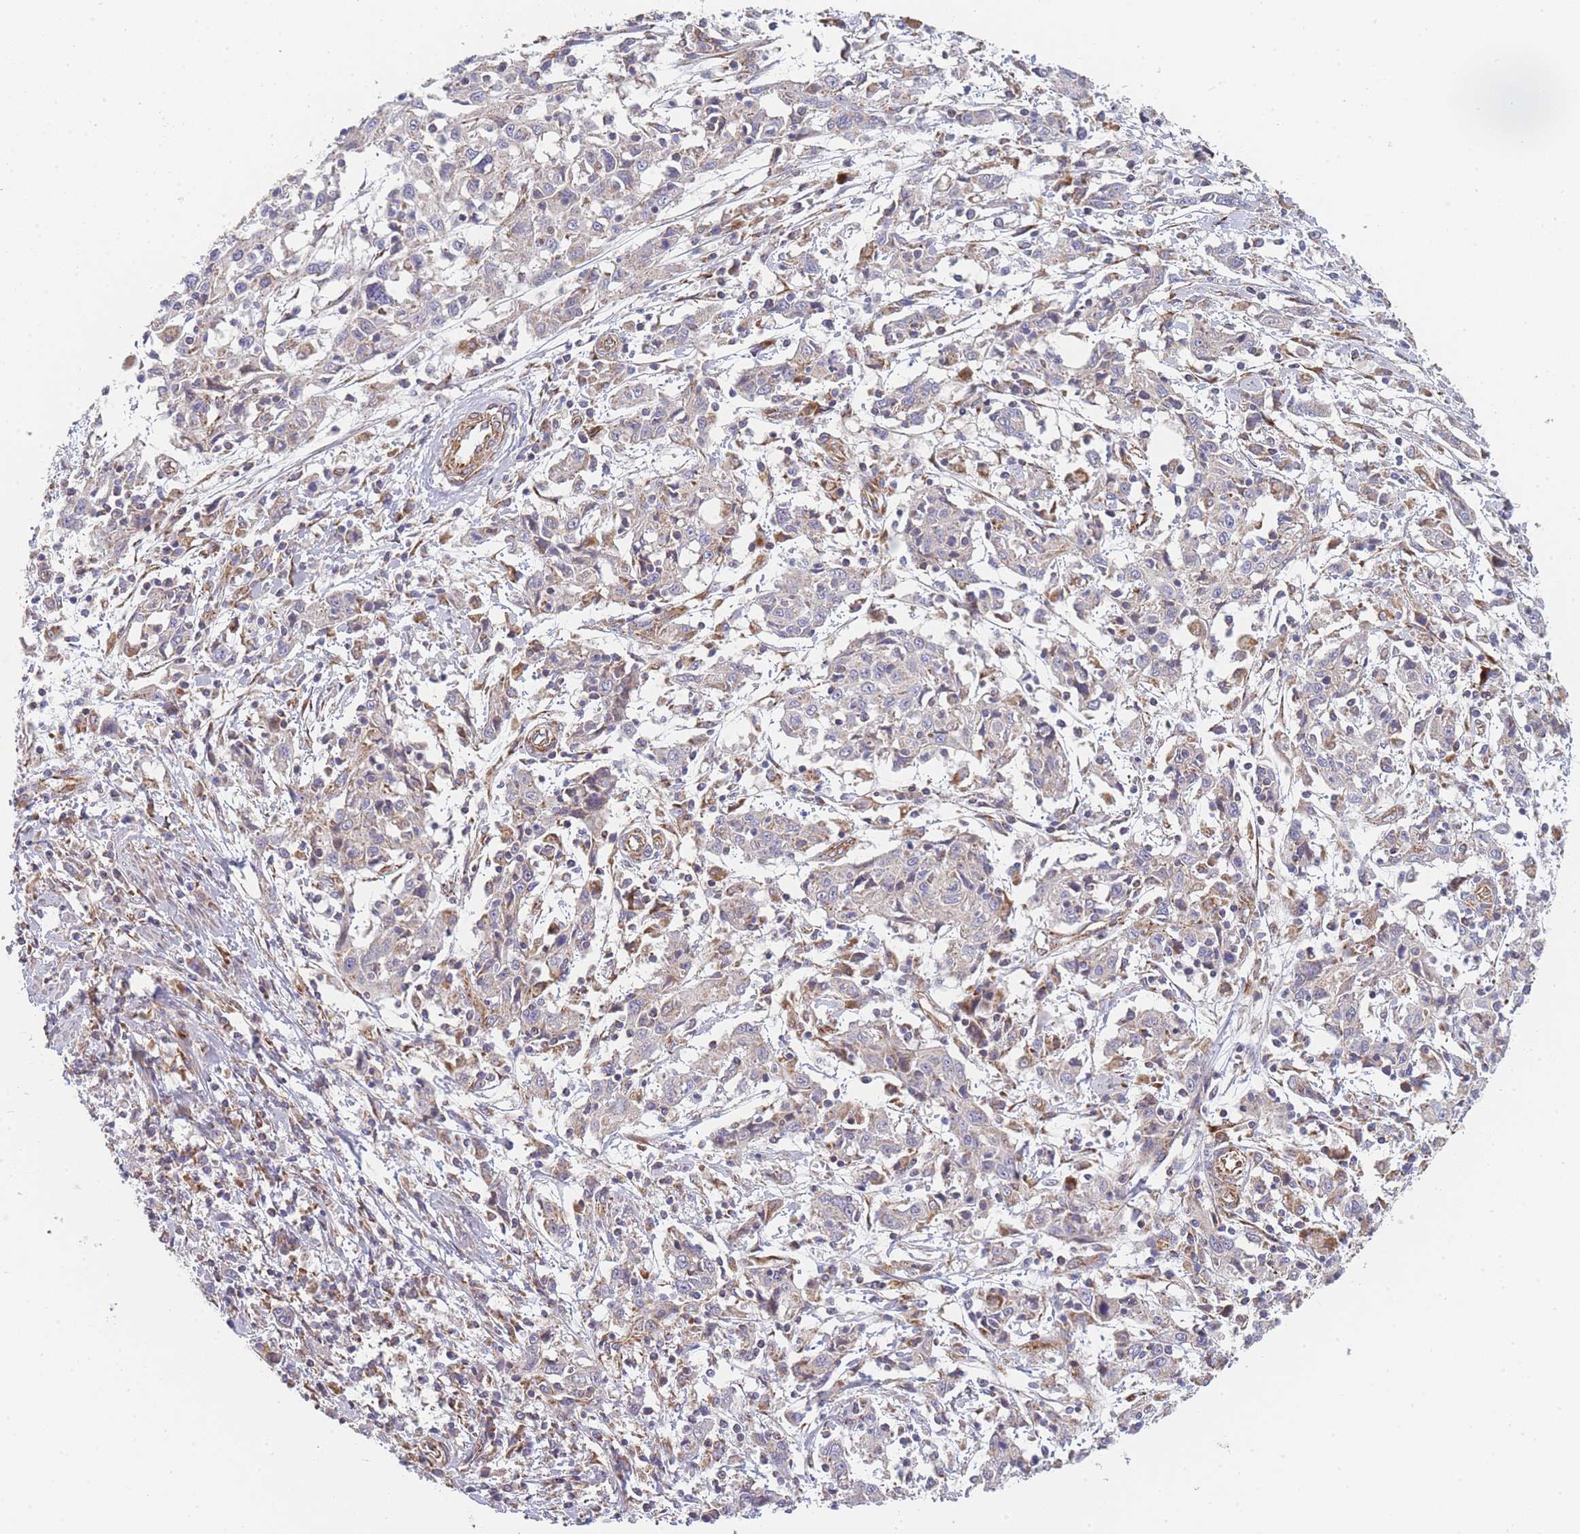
{"staining": {"intensity": "weak", "quantity": "25%-75%", "location": "cytoplasmic/membranous"}, "tissue": "cervical cancer", "cell_type": "Tumor cells", "image_type": "cancer", "snomed": [{"axis": "morphology", "description": "Squamous cell carcinoma, NOS"}, {"axis": "topography", "description": "Cervix"}], "caption": "Immunohistochemistry micrograph of cervical cancer stained for a protein (brown), which reveals low levels of weak cytoplasmic/membranous expression in approximately 25%-75% of tumor cells.", "gene": "MTRES1", "patient": {"sex": "female", "age": 46}}